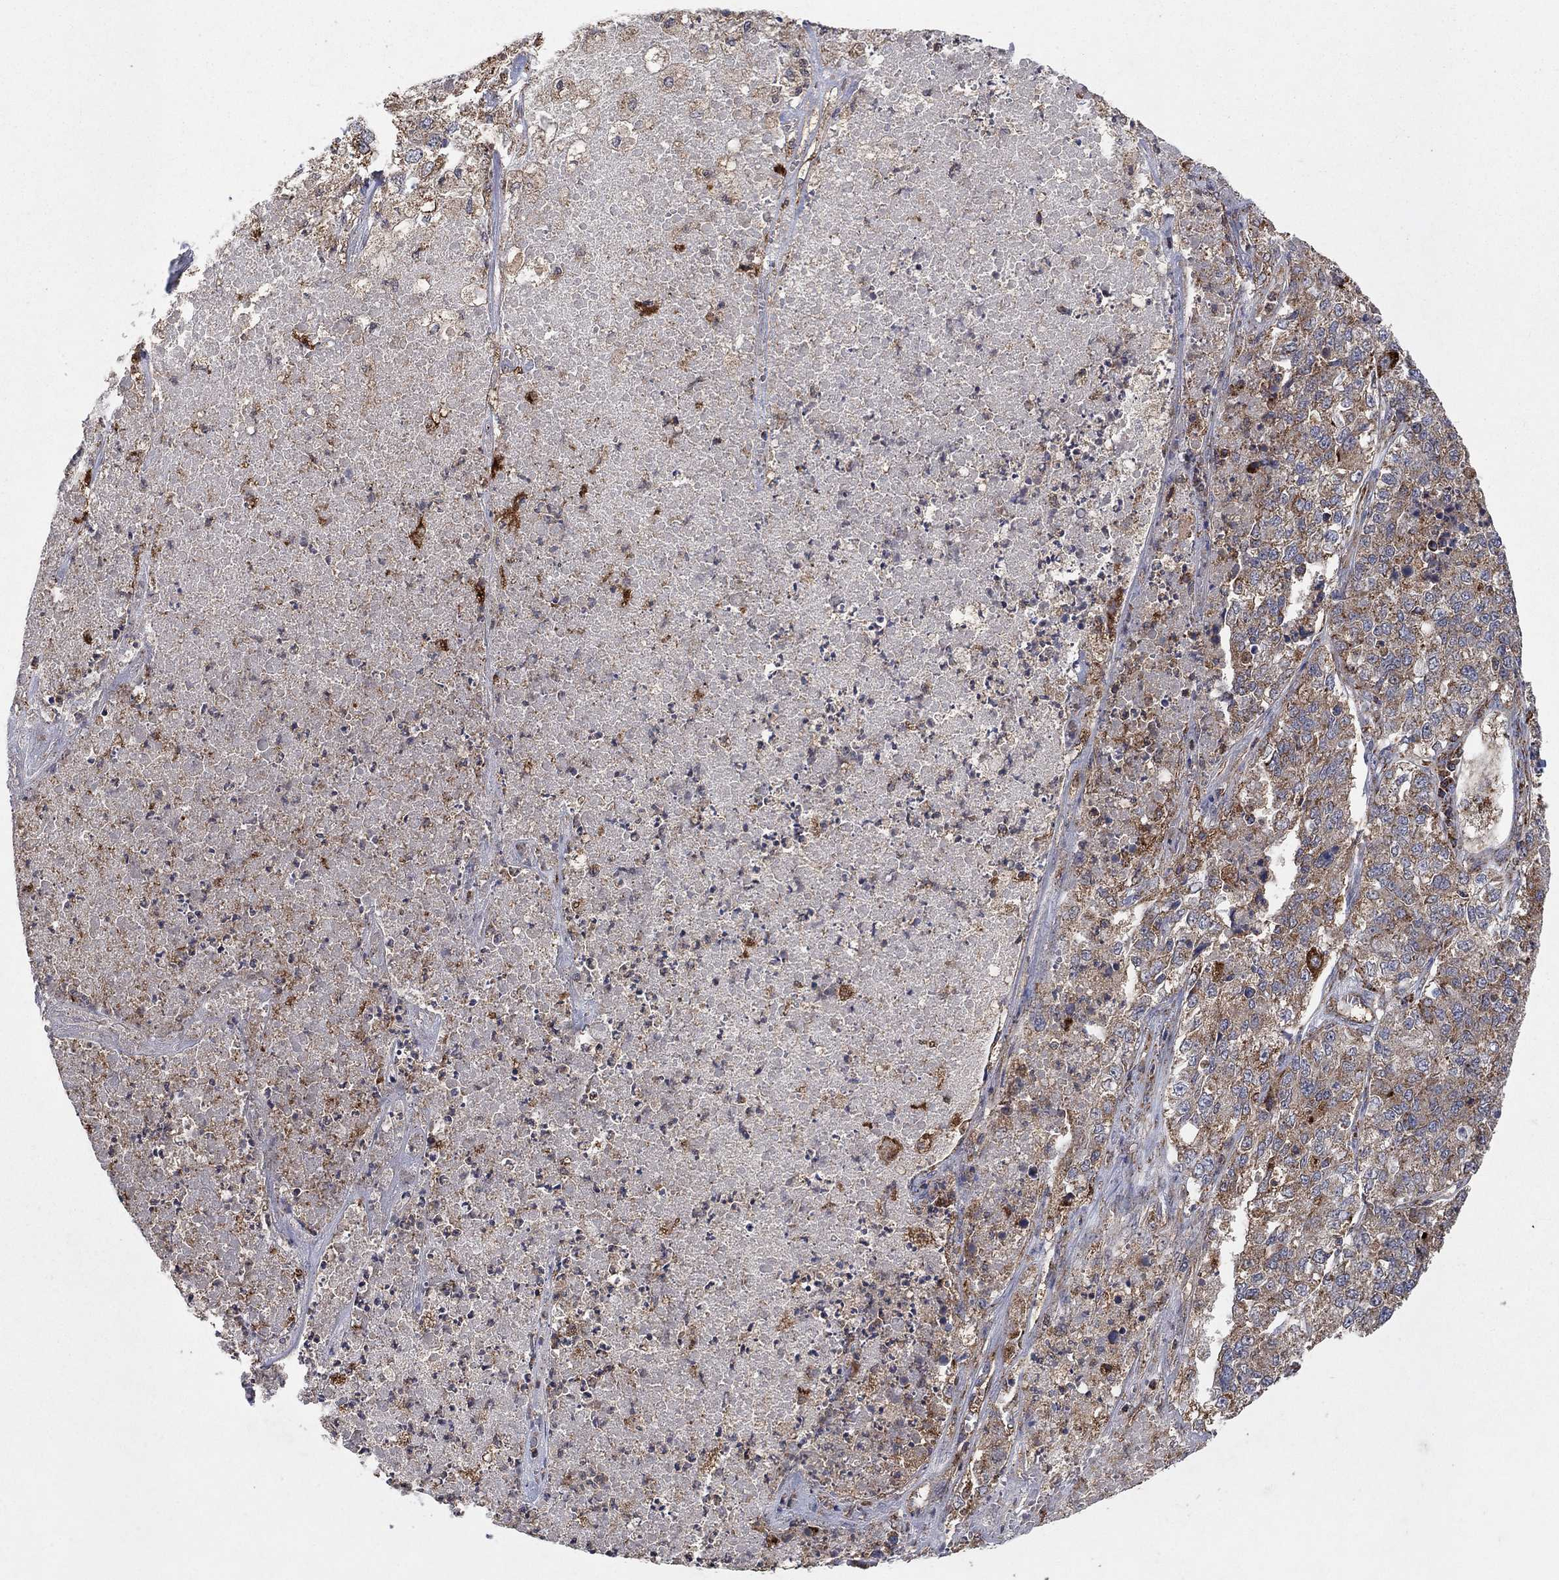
{"staining": {"intensity": "strong", "quantity": "<25%", "location": "cytoplasmic/membranous"}, "tissue": "lung cancer", "cell_type": "Tumor cells", "image_type": "cancer", "snomed": [{"axis": "morphology", "description": "Adenocarcinoma, NOS"}, {"axis": "topography", "description": "Lung"}], "caption": "Adenocarcinoma (lung) stained for a protein demonstrates strong cytoplasmic/membranous positivity in tumor cells. (DAB = brown stain, brightfield microscopy at high magnification).", "gene": "DPH1", "patient": {"sex": "male", "age": 49}}